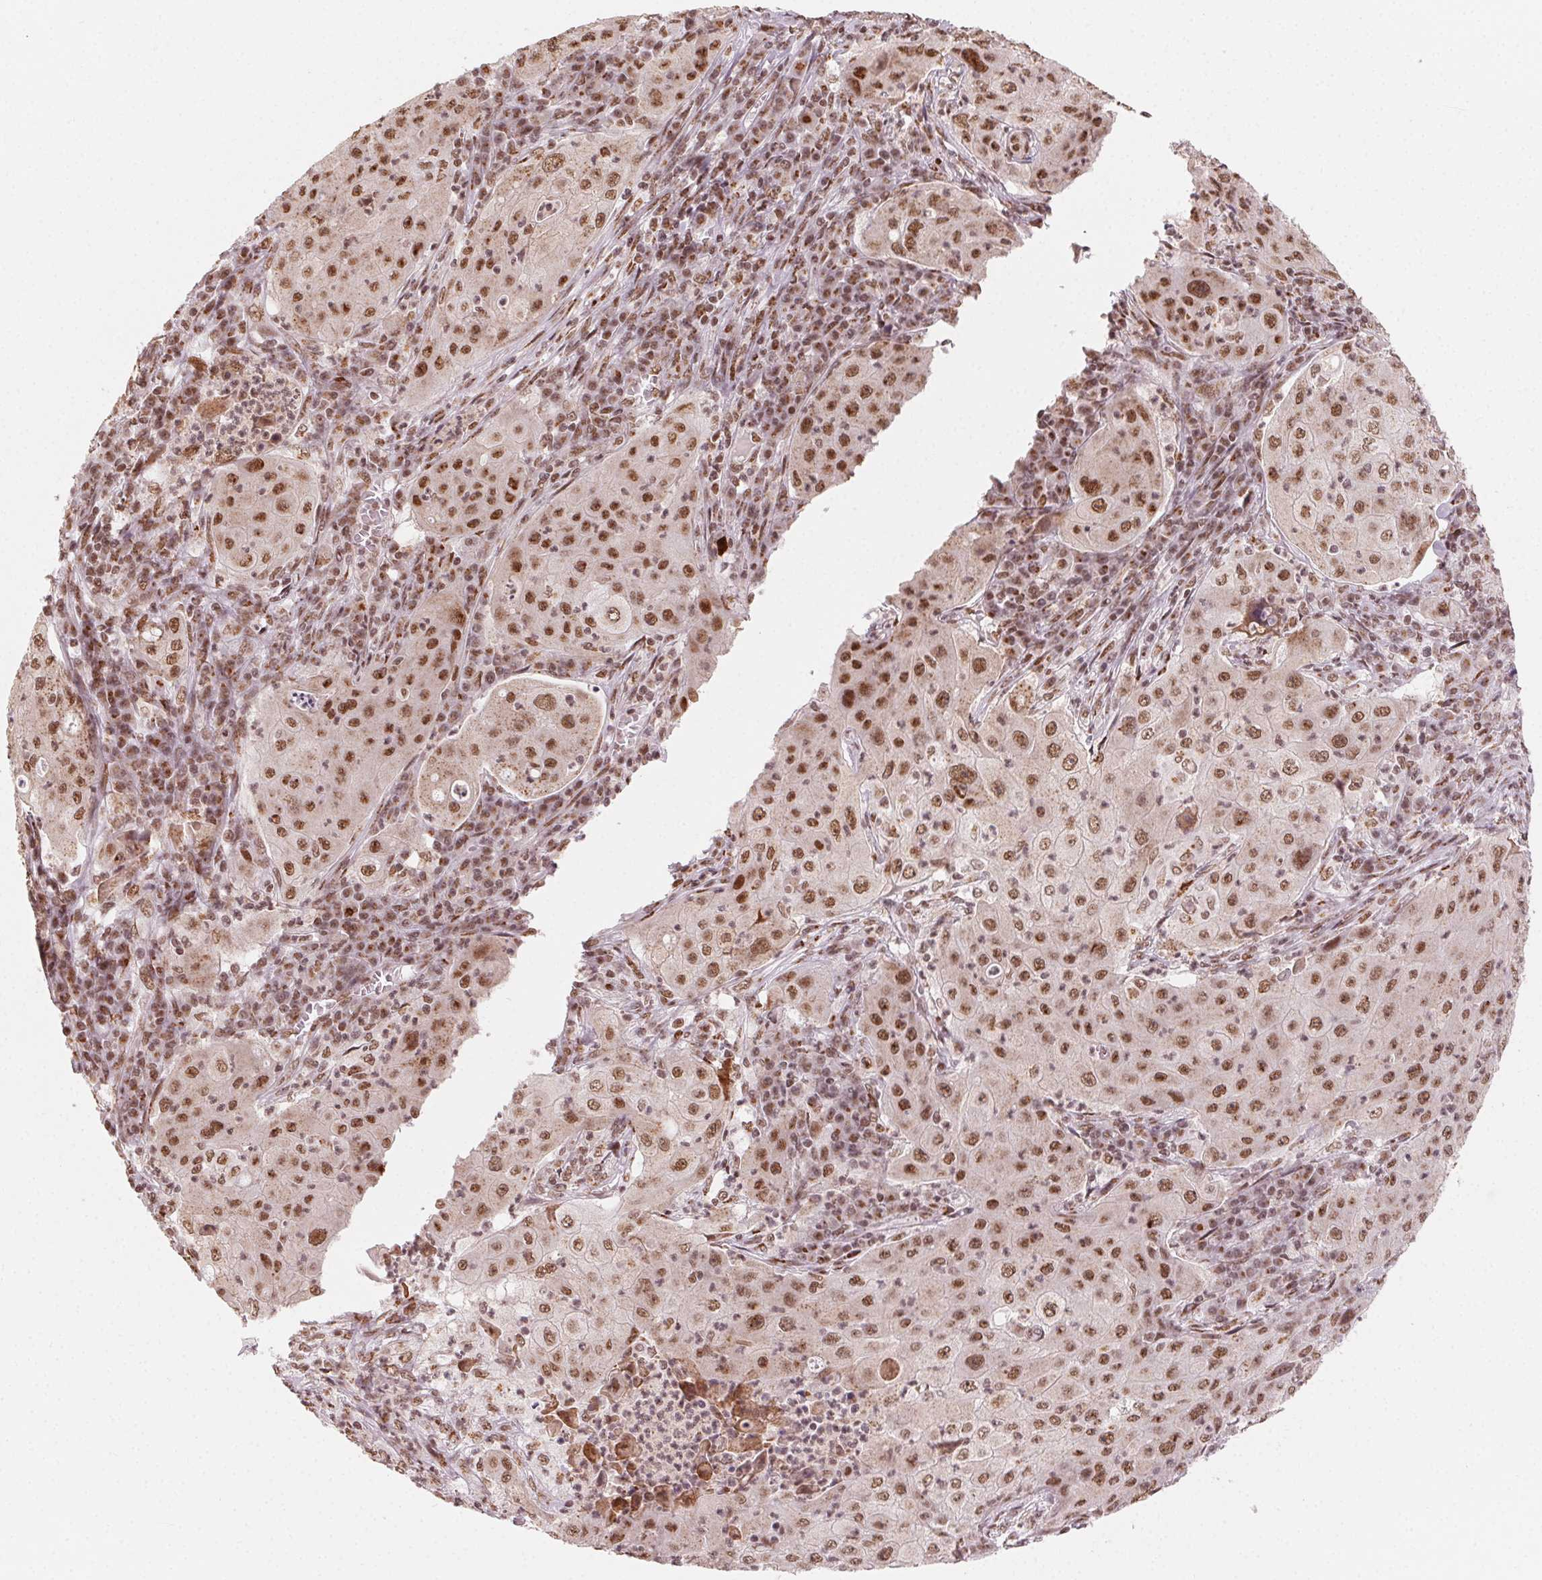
{"staining": {"intensity": "moderate", "quantity": ">75%", "location": "nuclear"}, "tissue": "lung cancer", "cell_type": "Tumor cells", "image_type": "cancer", "snomed": [{"axis": "morphology", "description": "Squamous cell carcinoma, NOS"}, {"axis": "topography", "description": "Lung"}], "caption": "Lung cancer stained with DAB (3,3'-diaminobenzidine) IHC displays medium levels of moderate nuclear positivity in about >75% of tumor cells. (Brightfield microscopy of DAB IHC at high magnification).", "gene": "TOPORS", "patient": {"sex": "female", "age": 59}}